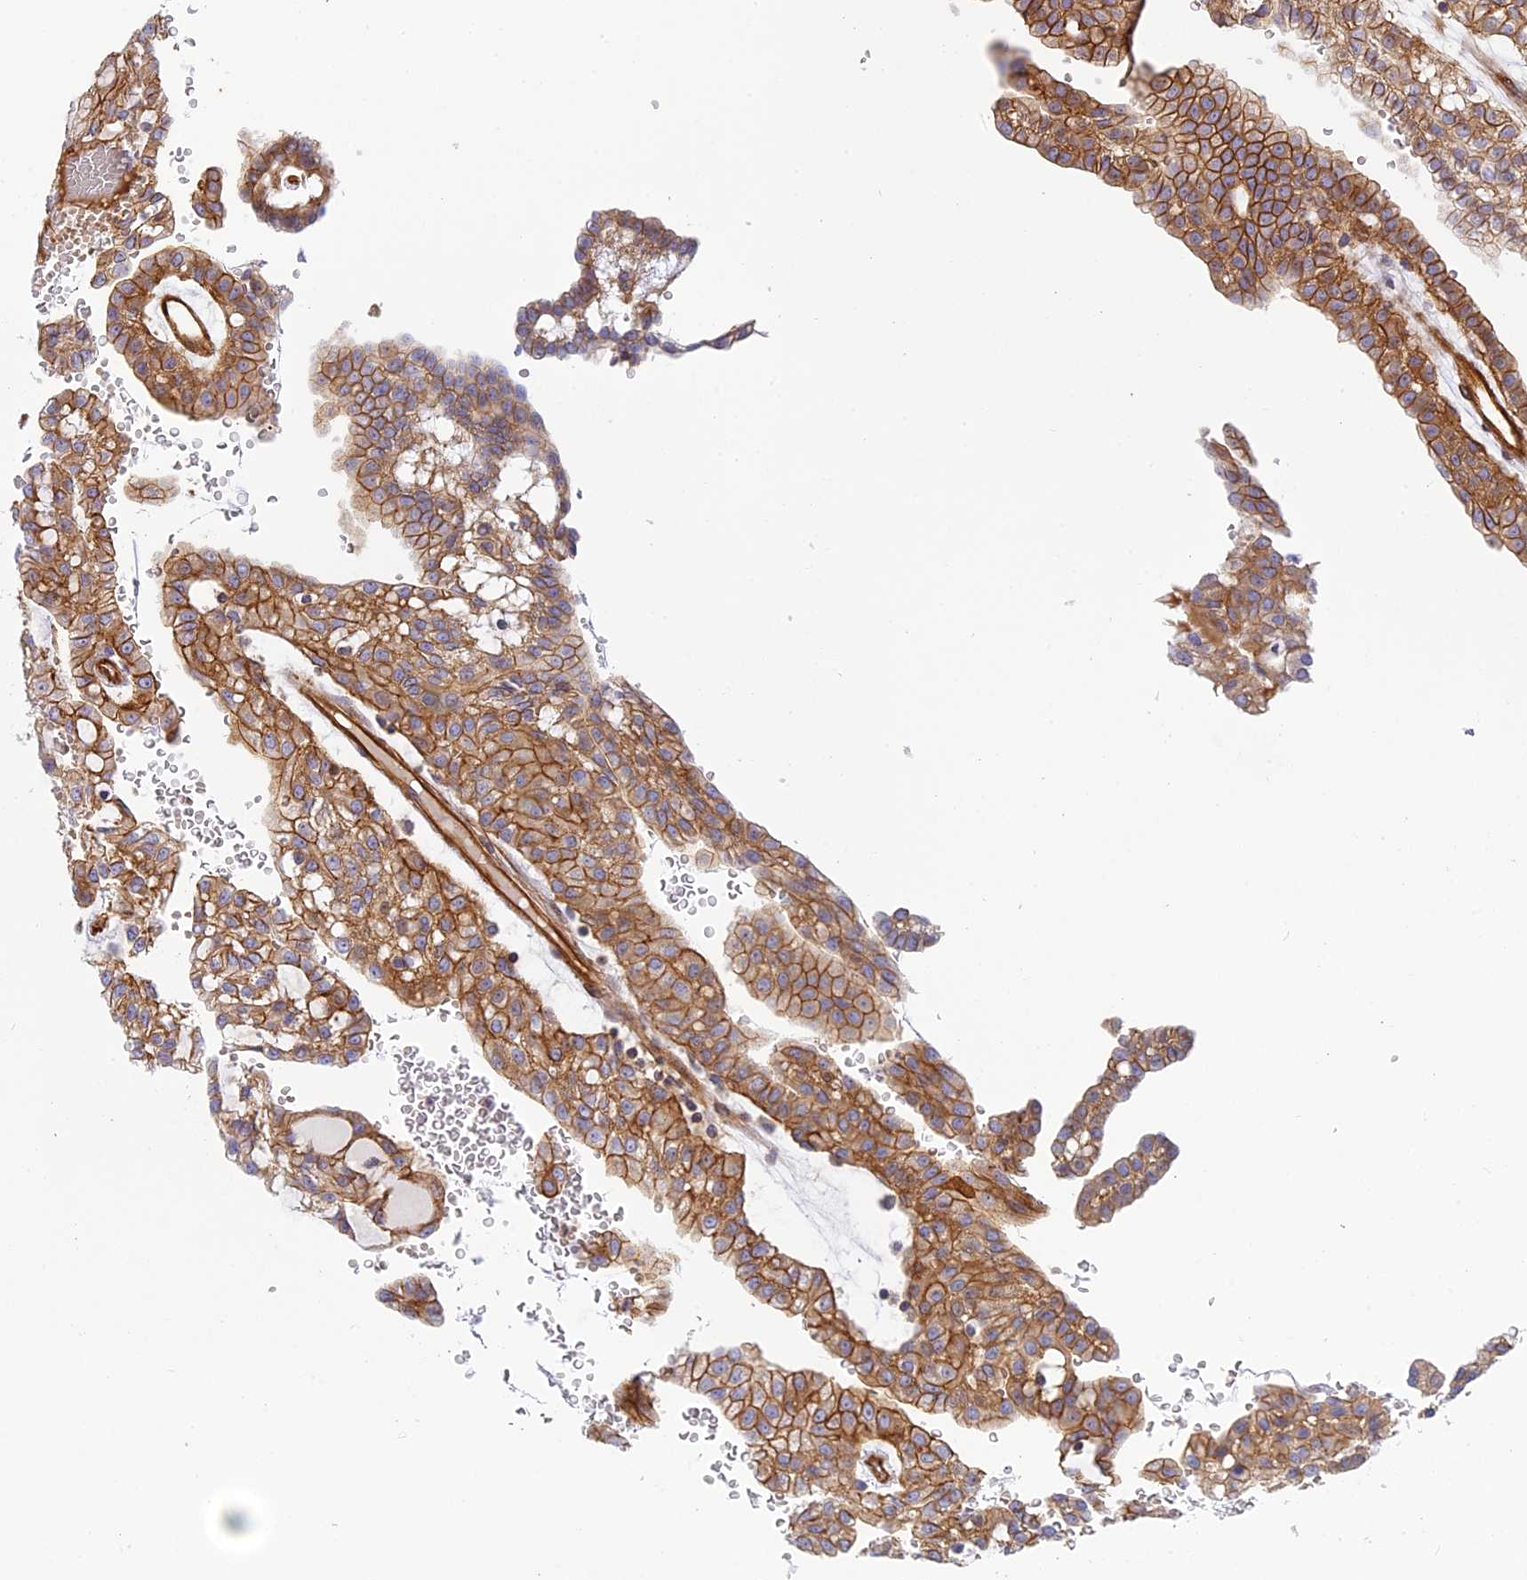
{"staining": {"intensity": "strong", "quantity": ">75%", "location": "cytoplasmic/membranous"}, "tissue": "renal cancer", "cell_type": "Tumor cells", "image_type": "cancer", "snomed": [{"axis": "morphology", "description": "Adenocarcinoma, NOS"}, {"axis": "topography", "description": "Kidney"}], "caption": "IHC image of renal adenocarcinoma stained for a protein (brown), which reveals high levels of strong cytoplasmic/membranous positivity in about >75% of tumor cells.", "gene": "CNBD2", "patient": {"sex": "male", "age": 63}}